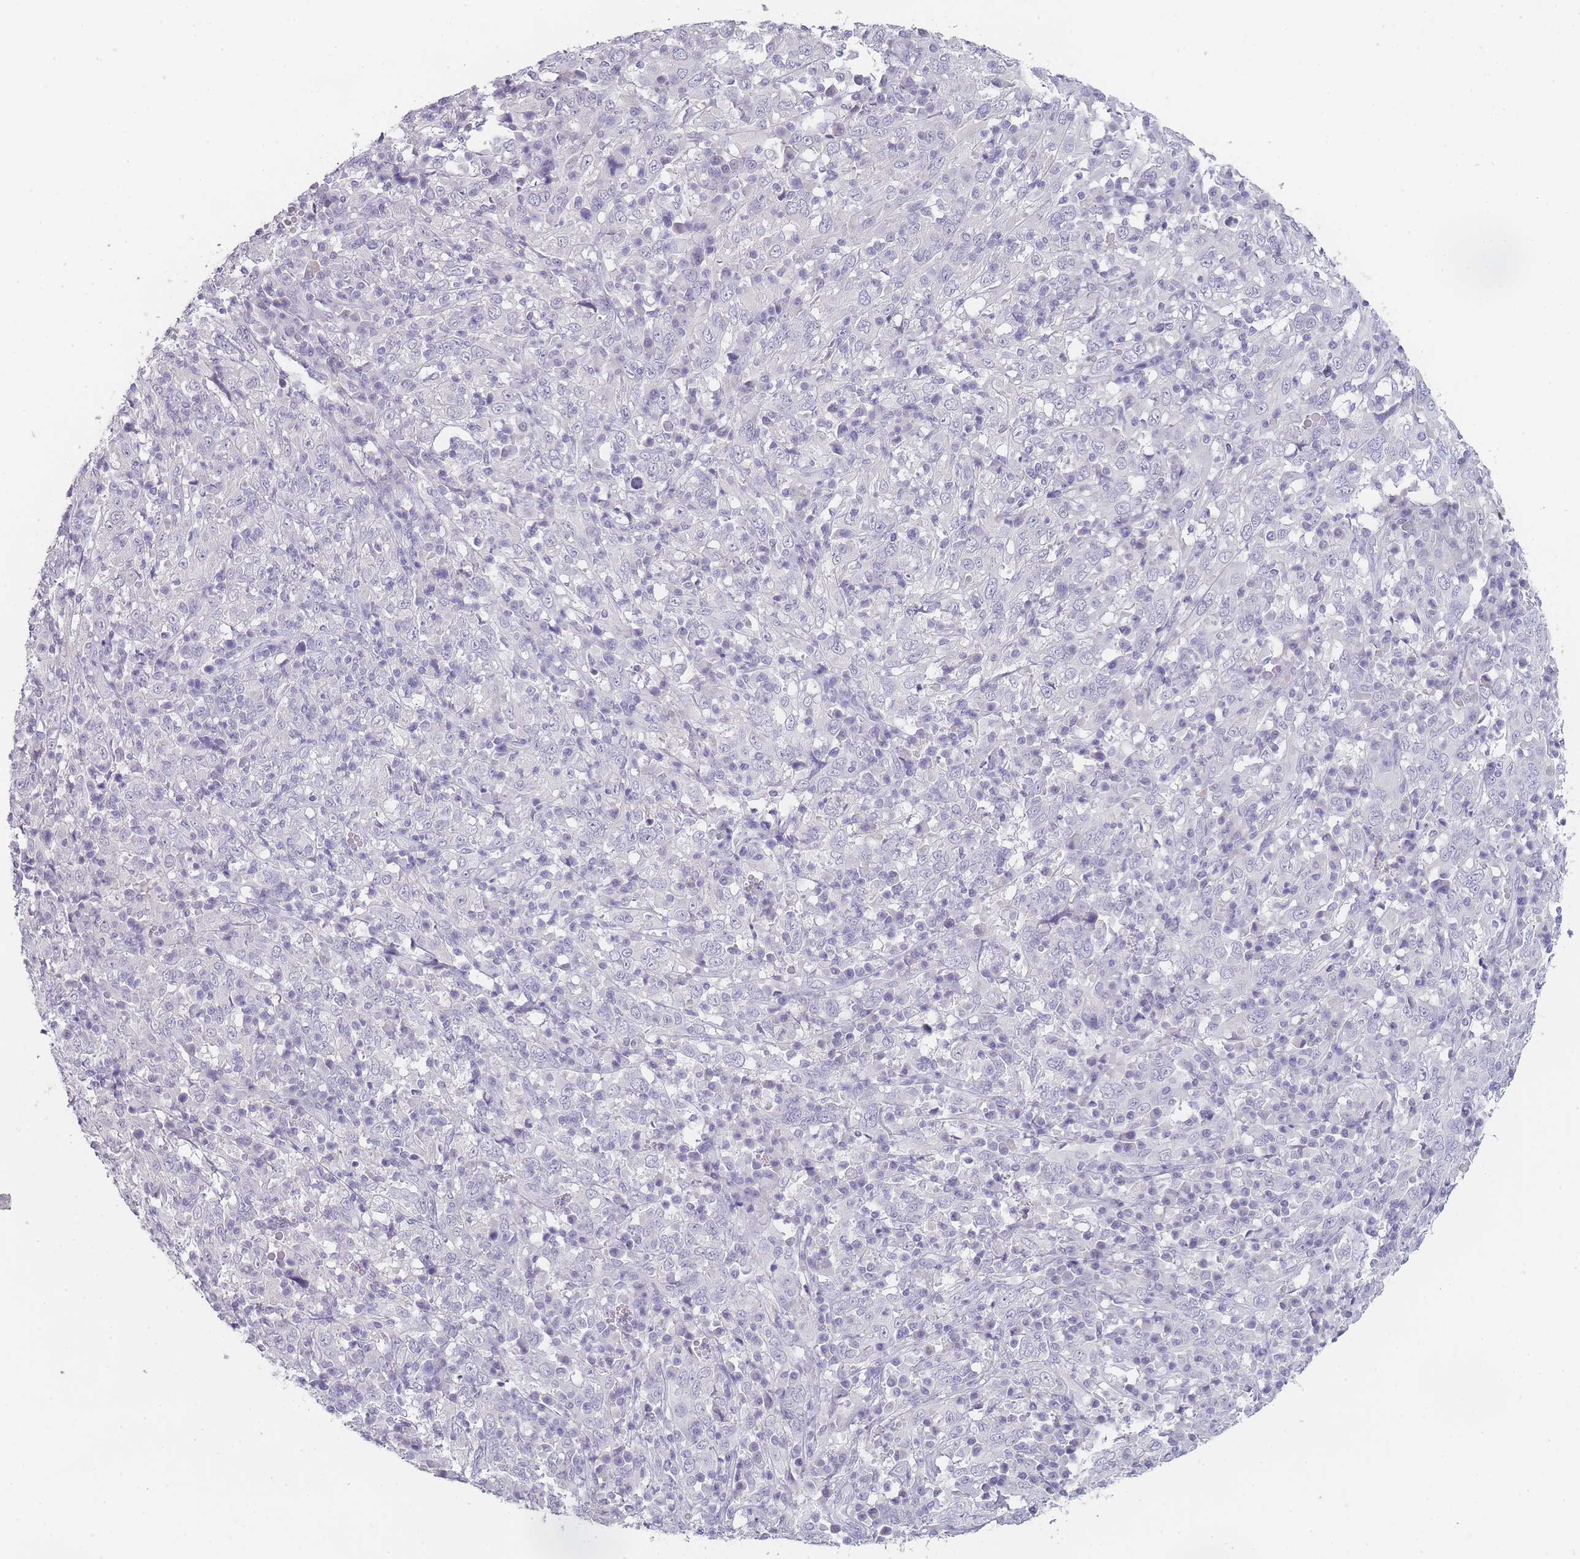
{"staining": {"intensity": "negative", "quantity": "none", "location": "none"}, "tissue": "cervical cancer", "cell_type": "Tumor cells", "image_type": "cancer", "snomed": [{"axis": "morphology", "description": "Squamous cell carcinoma, NOS"}, {"axis": "topography", "description": "Cervix"}], "caption": "Immunohistochemistry (IHC) of squamous cell carcinoma (cervical) shows no positivity in tumor cells.", "gene": "INS", "patient": {"sex": "female", "age": 46}}